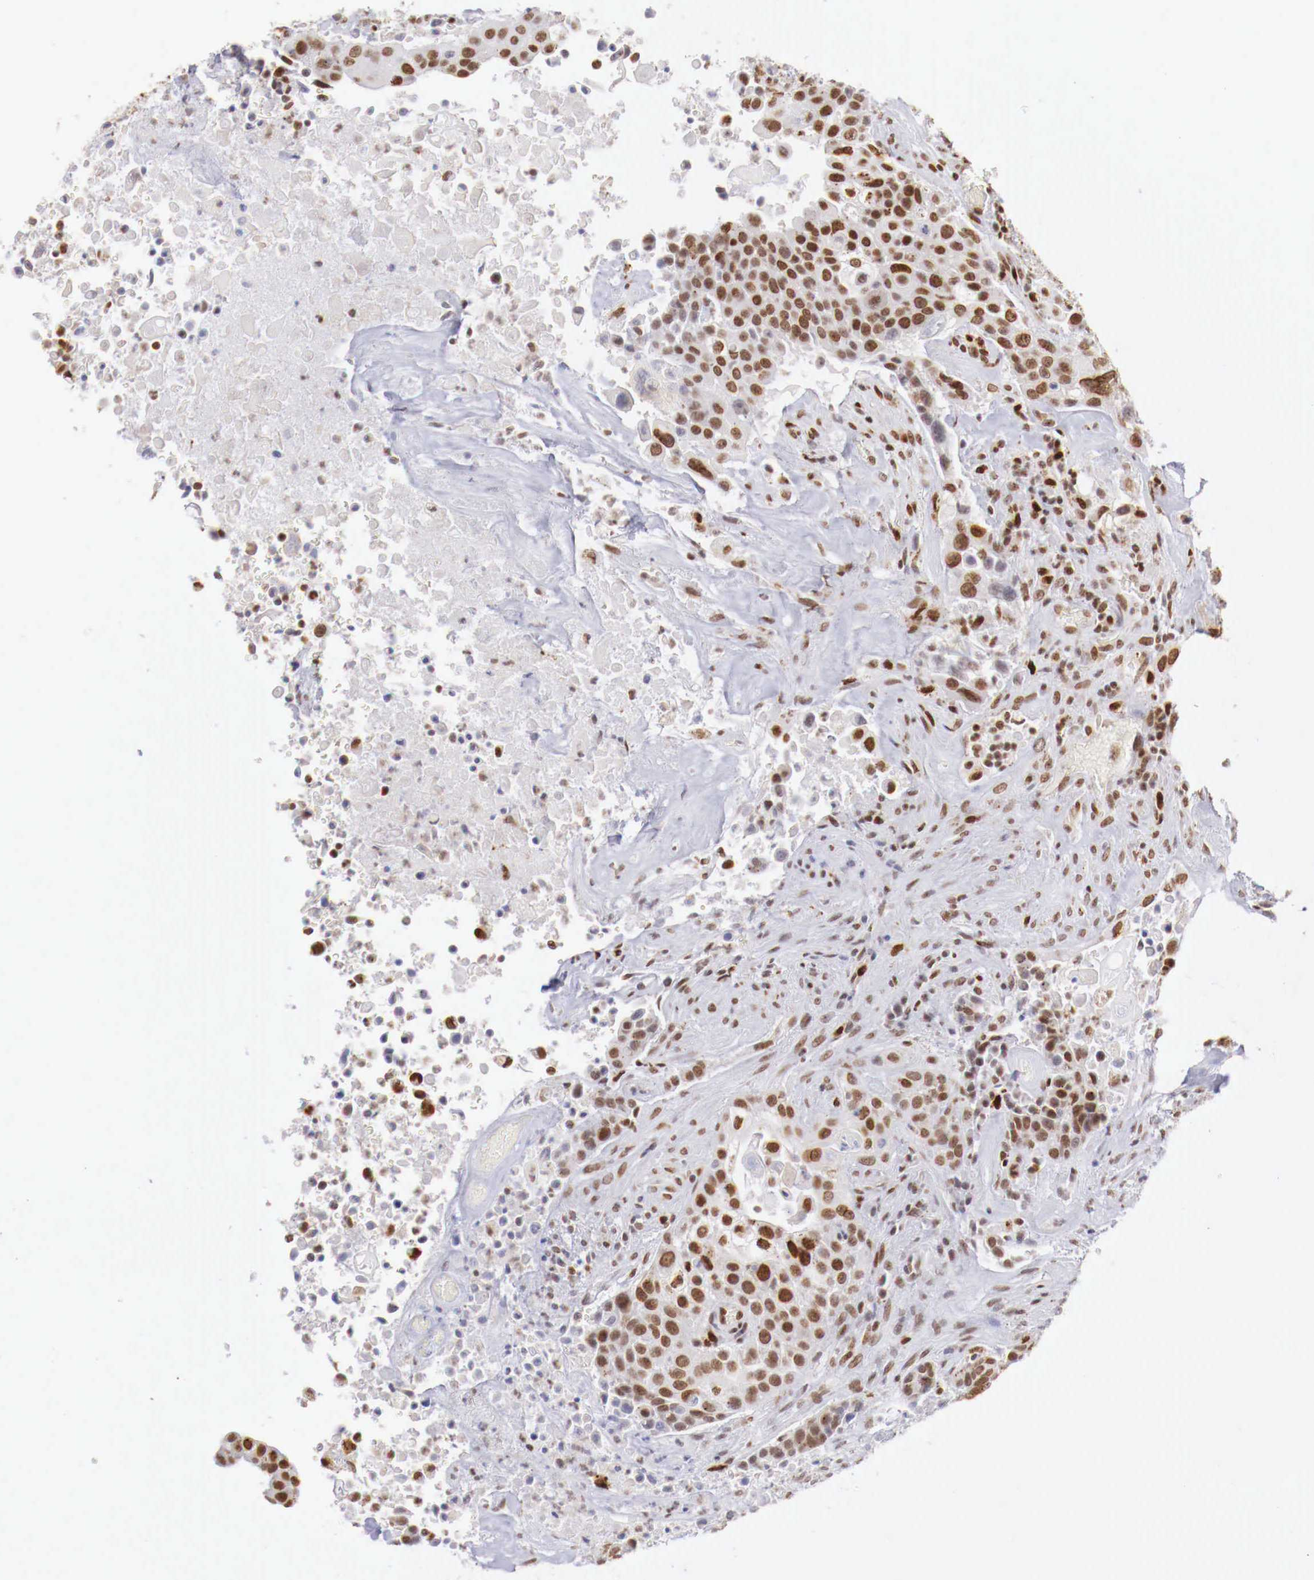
{"staining": {"intensity": "moderate", "quantity": ">75%", "location": "nuclear"}, "tissue": "urothelial cancer", "cell_type": "Tumor cells", "image_type": "cancer", "snomed": [{"axis": "morphology", "description": "Urothelial carcinoma, High grade"}, {"axis": "topography", "description": "Urinary bladder"}], "caption": "The photomicrograph reveals immunohistochemical staining of urothelial cancer. There is moderate nuclear positivity is present in about >75% of tumor cells. (IHC, brightfield microscopy, high magnification).", "gene": "MAX", "patient": {"sex": "male", "age": 74}}